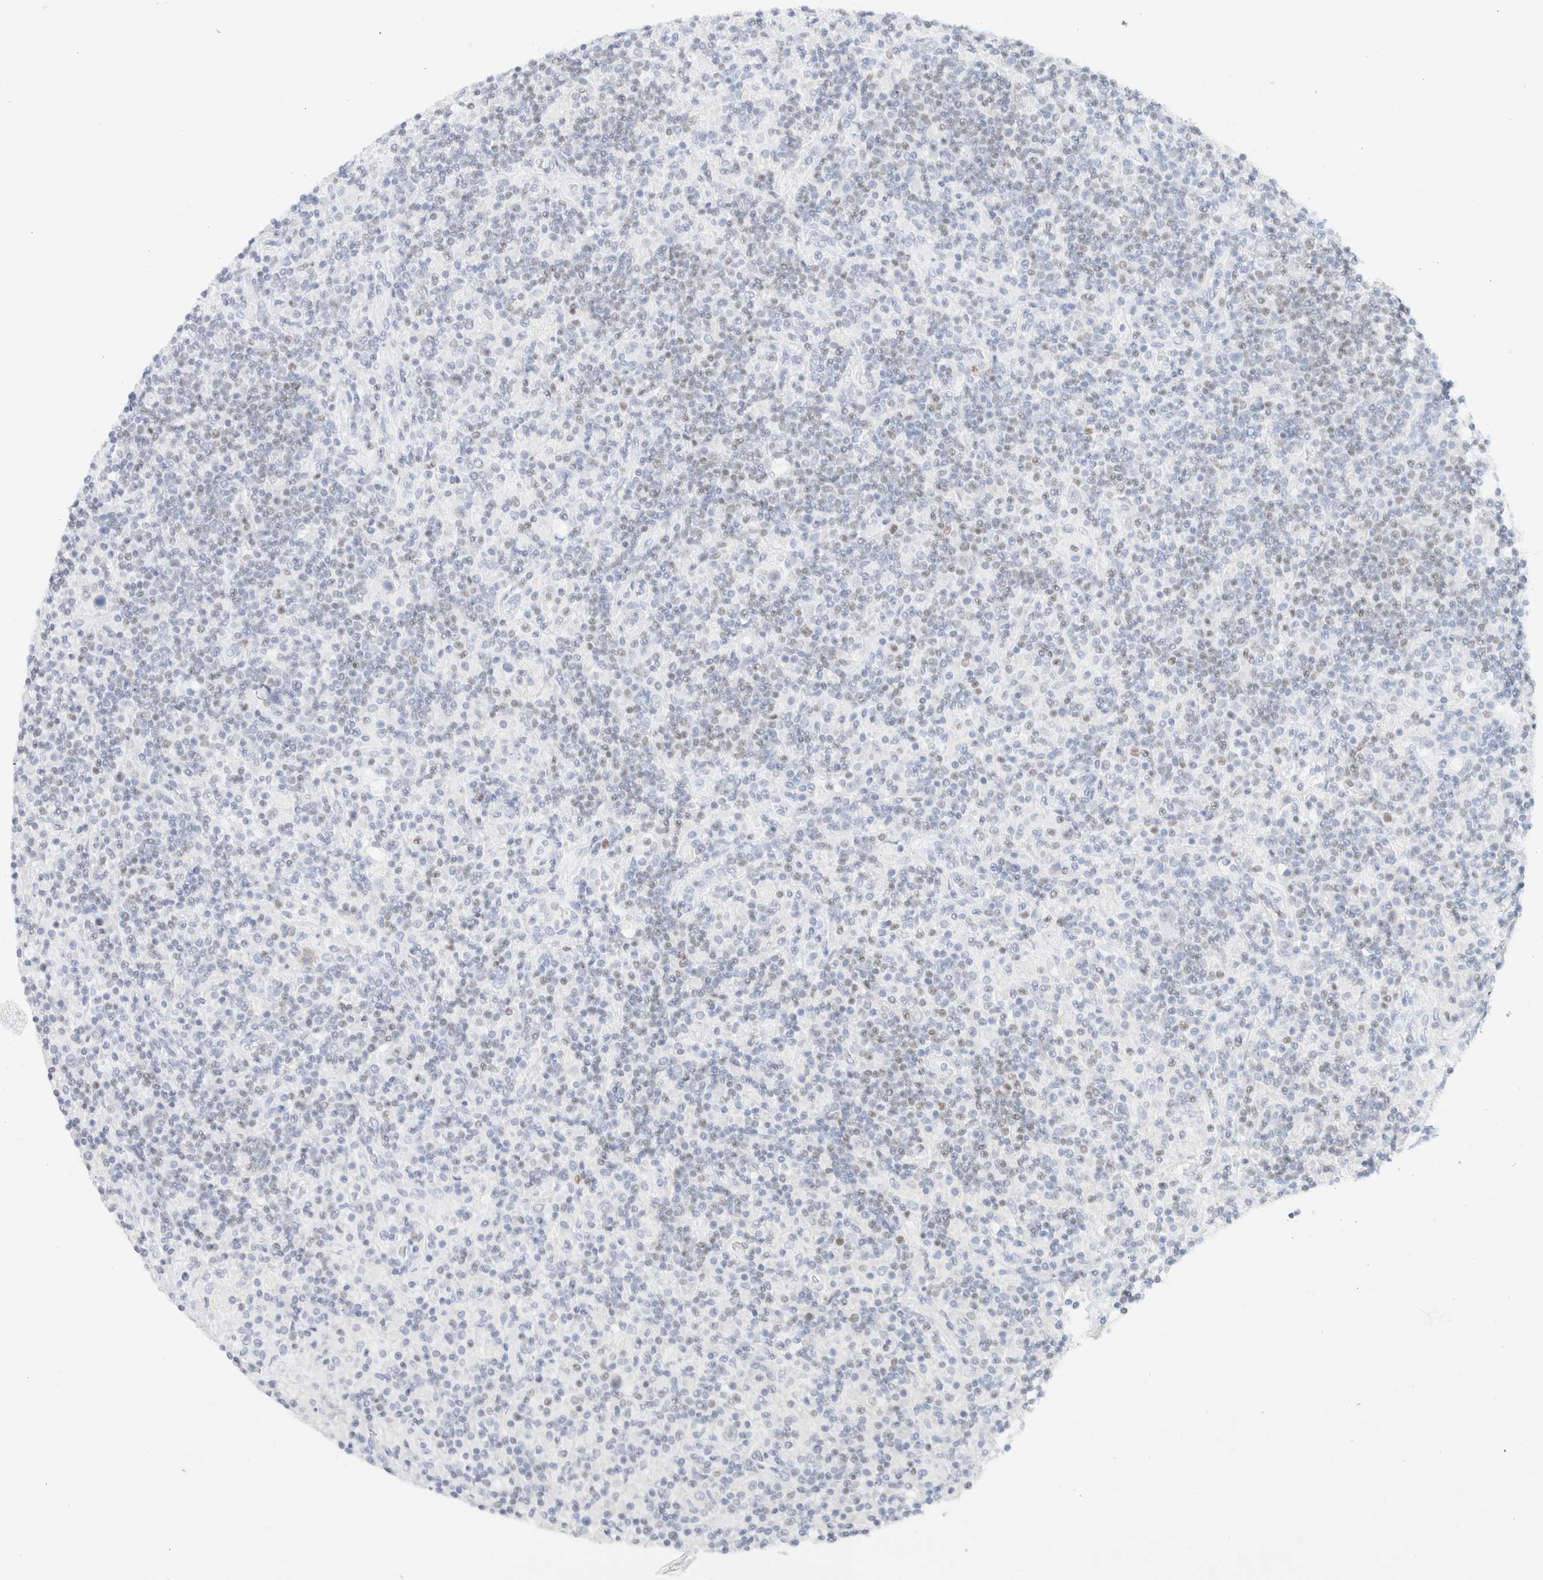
{"staining": {"intensity": "weak", "quantity": "<25%", "location": "nuclear"}, "tissue": "lymphoma", "cell_type": "Tumor cells", "image_type": "cancer", "snomed": [{"axis": "morphology", "description": "Hodgkin's disease, NOS"}, {"axis": "topography", "description": "Lymph node"}], "caption": "Micrograph shows no significant protein expression in tumor cells of Hodgkin's disease.", "gene": "IKZF3", "patient": {"sex": "male", "age": 70}}